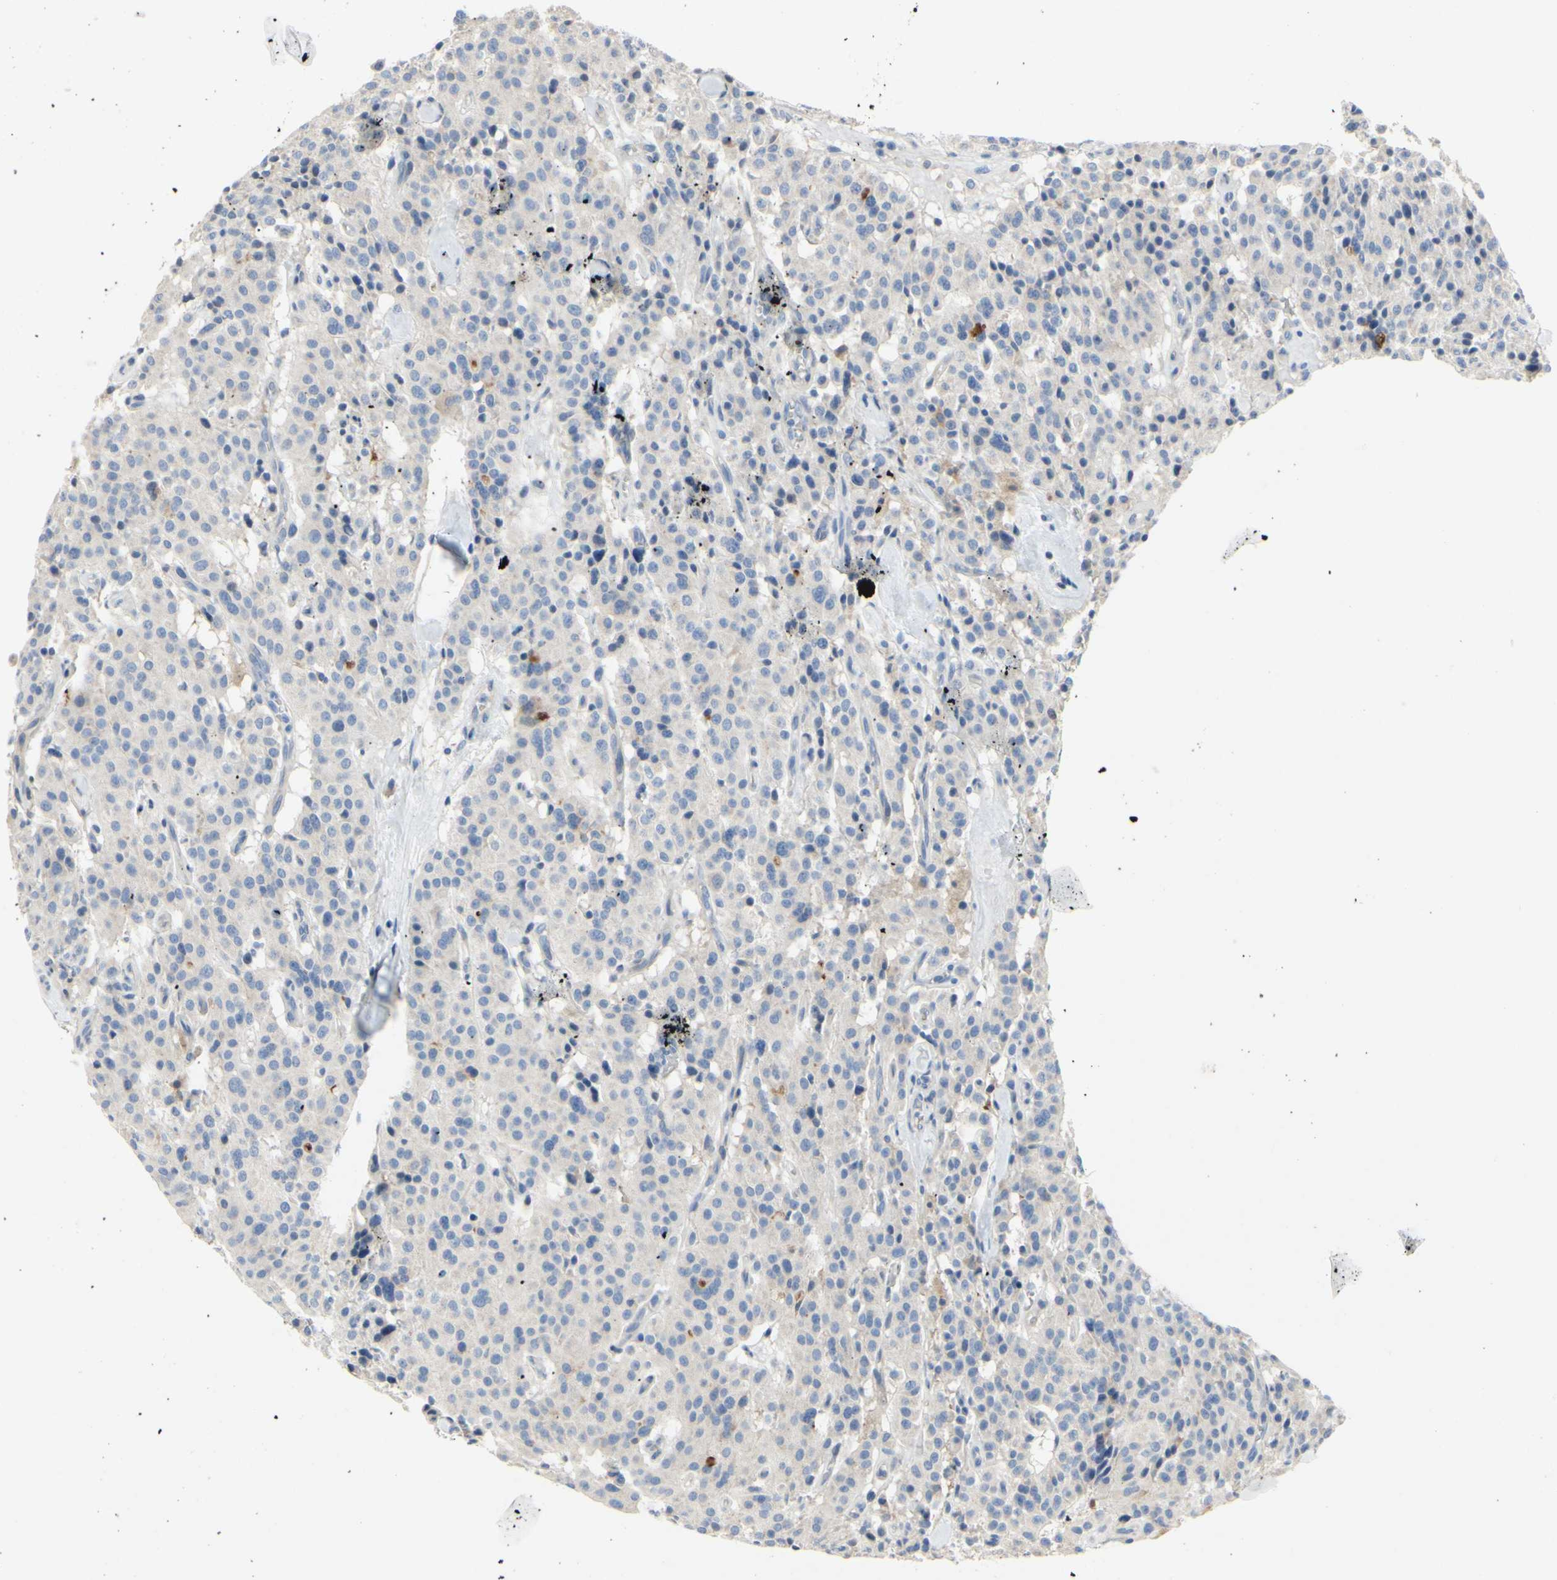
{"staining": {"intensity": "weak", "quantity": ">75%", "location": "cytoplasmic/membranous"}, "tissue": "carcinoid", "cell_type": "Tumor cells", "image_type": "cancer", "snomed": [{"axis": "morphology", "description": "Carcinoid, malignant, NOS"}, {"axis": "topography", "description": "Lung"}], "caption": "Carcinoid stained for a protein demonstrates weak cytoplasmic/membranous positivity in tumor cells.", "gene": "MUC1", "patient": {"sex": "male", "age": 30}}